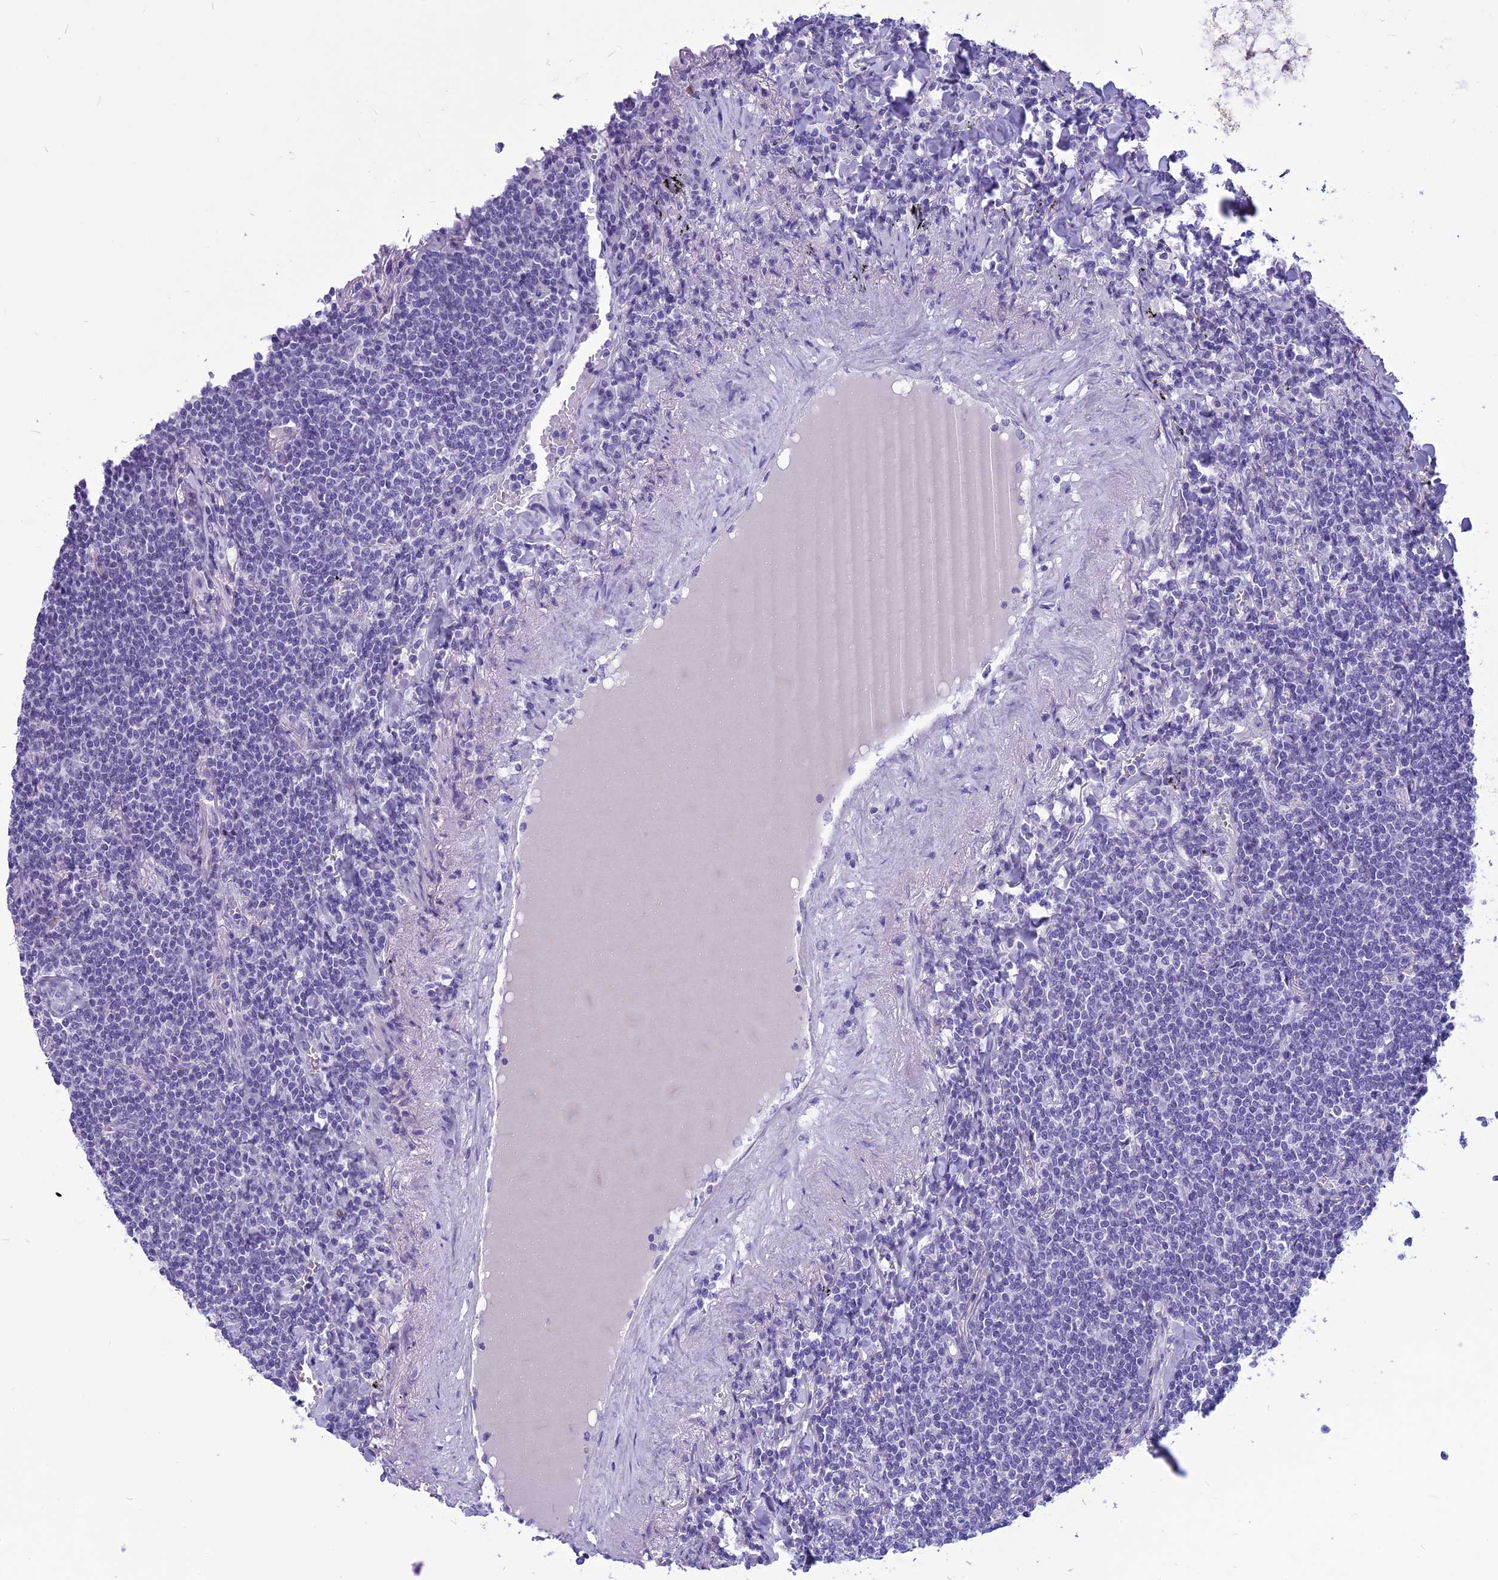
{"staining": {"intensity": "negative", "quantity": "none", "location": "none"}, "tissue": "lymphoma", "cell_type": "Tumor cells", "image_type": "cancer", "snomed": [{"axis": "morphology", "description": "Malignant lymphoma, non-Hodgkin's type, Low grade"}, {"axis": "topography", "description": "Lung"}], "caption": "IHC image of neoplastic tissue: lymphoma stained with DAB displays no significant protein expression in tumor cells.", "gene": "BBS2", "patient": {"sex": "female", "age": 71}}